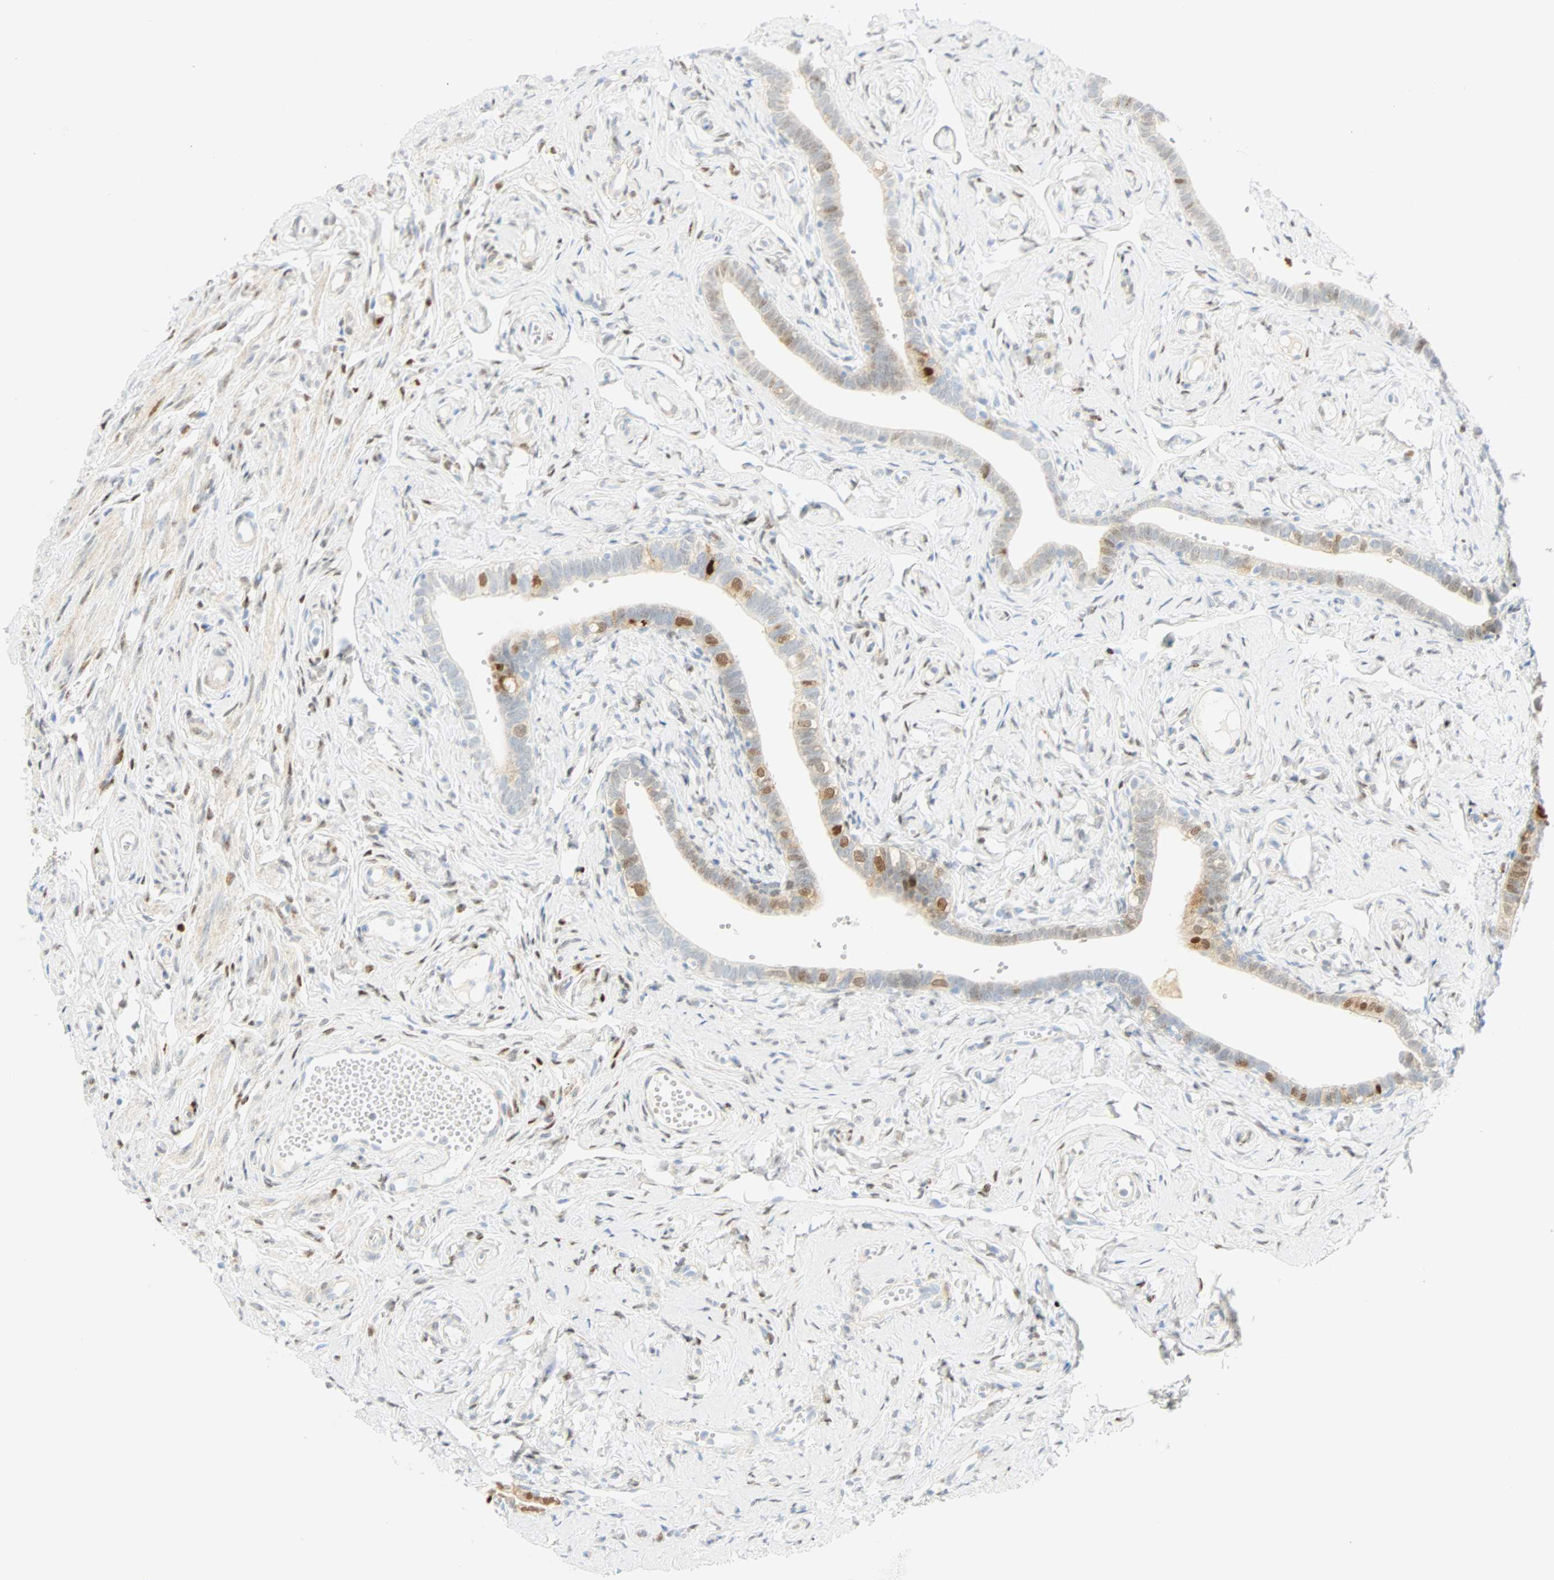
{"staining": {"intensity": "moderate", "quantity": "25%-75%", "location": "nuclear"}, "tissue": "fallopian tube", "cell_type": "Glandular cells", "image_type": "normal", "snomed": [{"axis": "morphology", "description": "Normal tissue, NOS"}, {"axis": "topography", "description": "Fallopian tube"}], "caption": "Protein expression analysis of normal fallopian tube exhibits moderate nuclear positivity in about 25%-75% of glandular cells. The protein is stained brown, and the nuclei are stained in blue (DAB IHC with brightfield microscopy, high magnification).", "gene": "SELENBP1", "patient": {"sex": "female", "age": 71}}